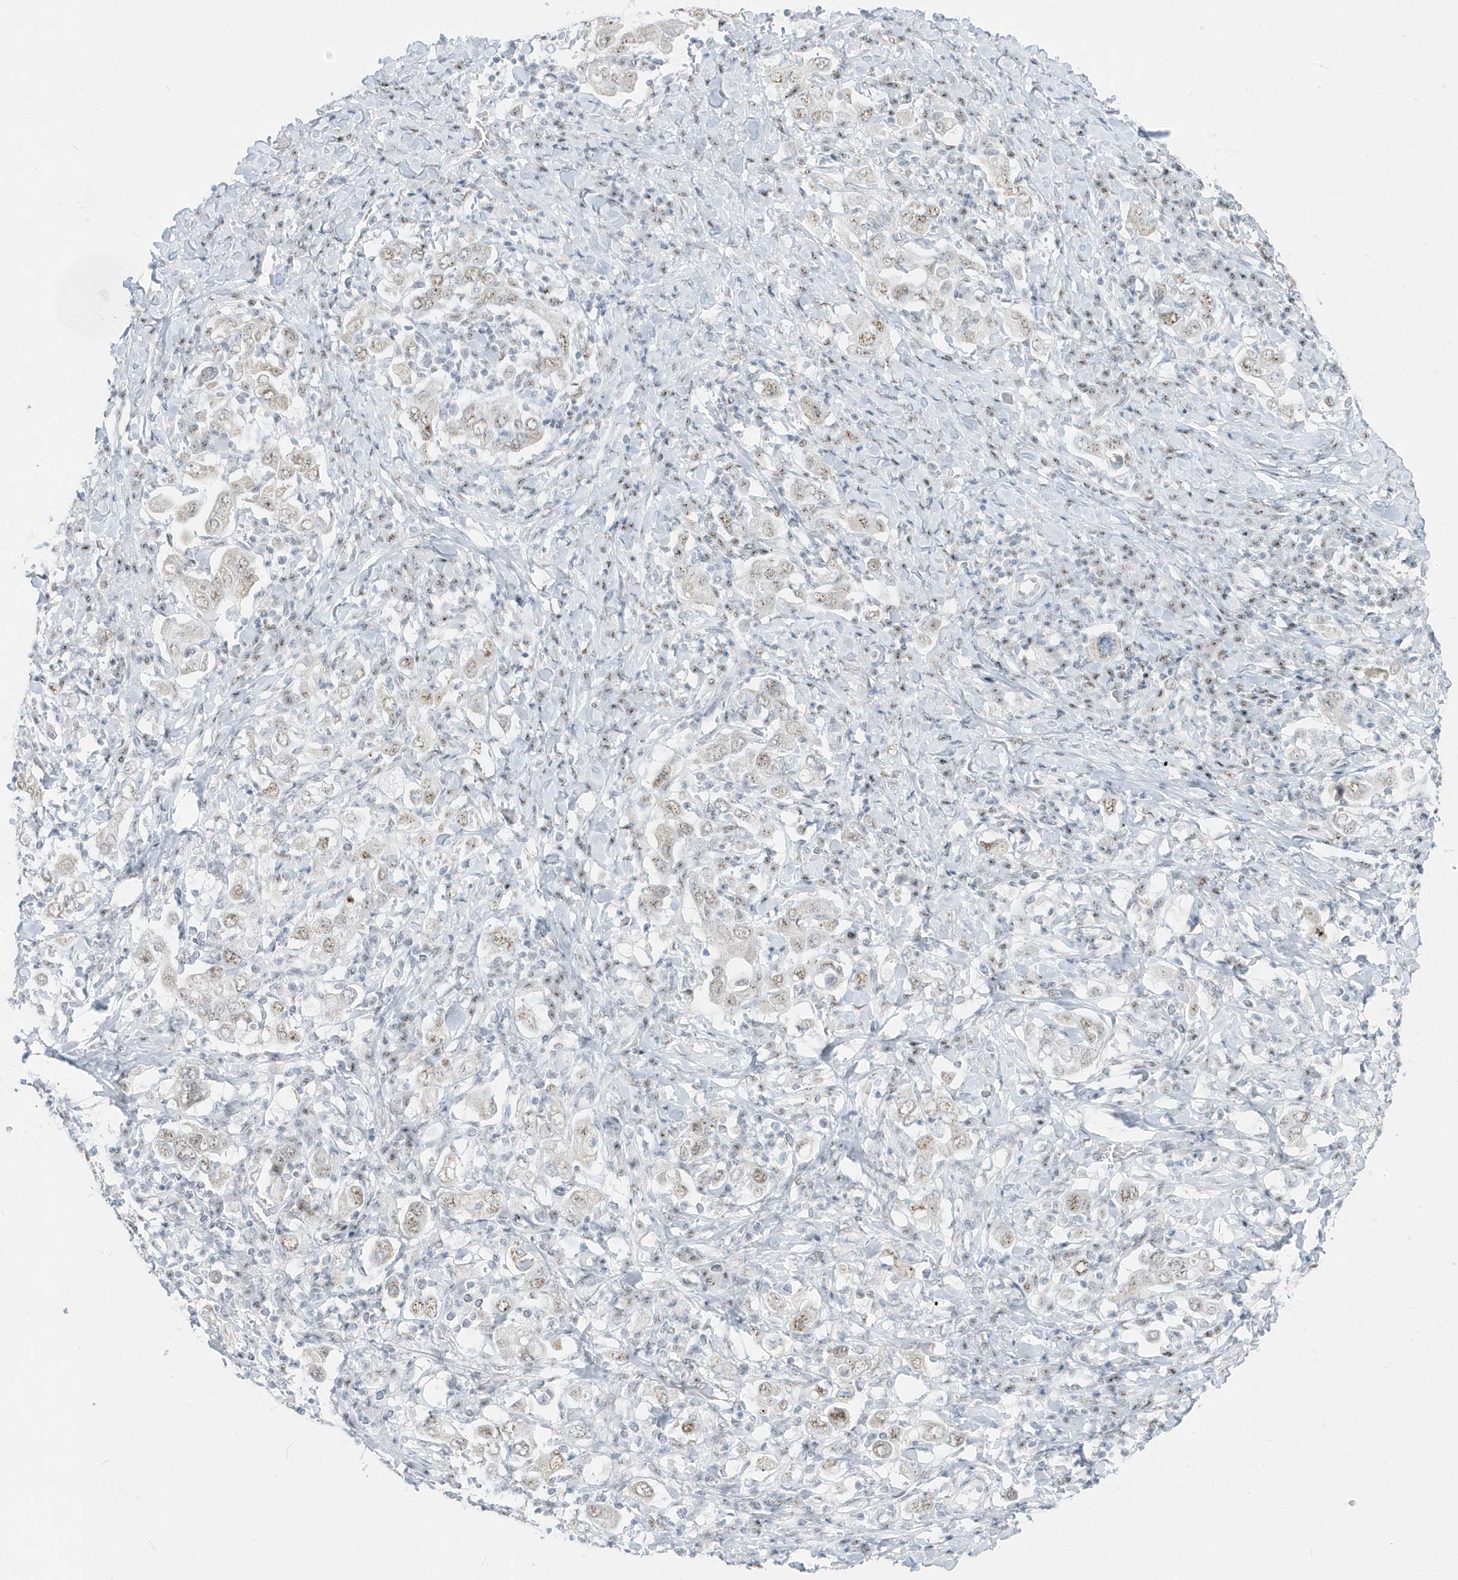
{"staining": {"intensity": "weak", "quantity": ">75%", "location": "nuclear"}, "tissue": "stomach cancer", "cell_type": "Tumor cells", "image_type": "cancer", "snomed": [{"axis": "morphology", "description": "Adenocarcinoma, NOS"}, {"axis": "topography", "description": "Stomach, upper"}], "caption": "There is low levels of weak nuclear positivity in tumor cells of stomach cancer (adenocarcinoma), as demonstrated by immunohistochemical staining (brown color).", "gene": "PLEKHN1", "patient": {"sex": "male", "age": 62}}